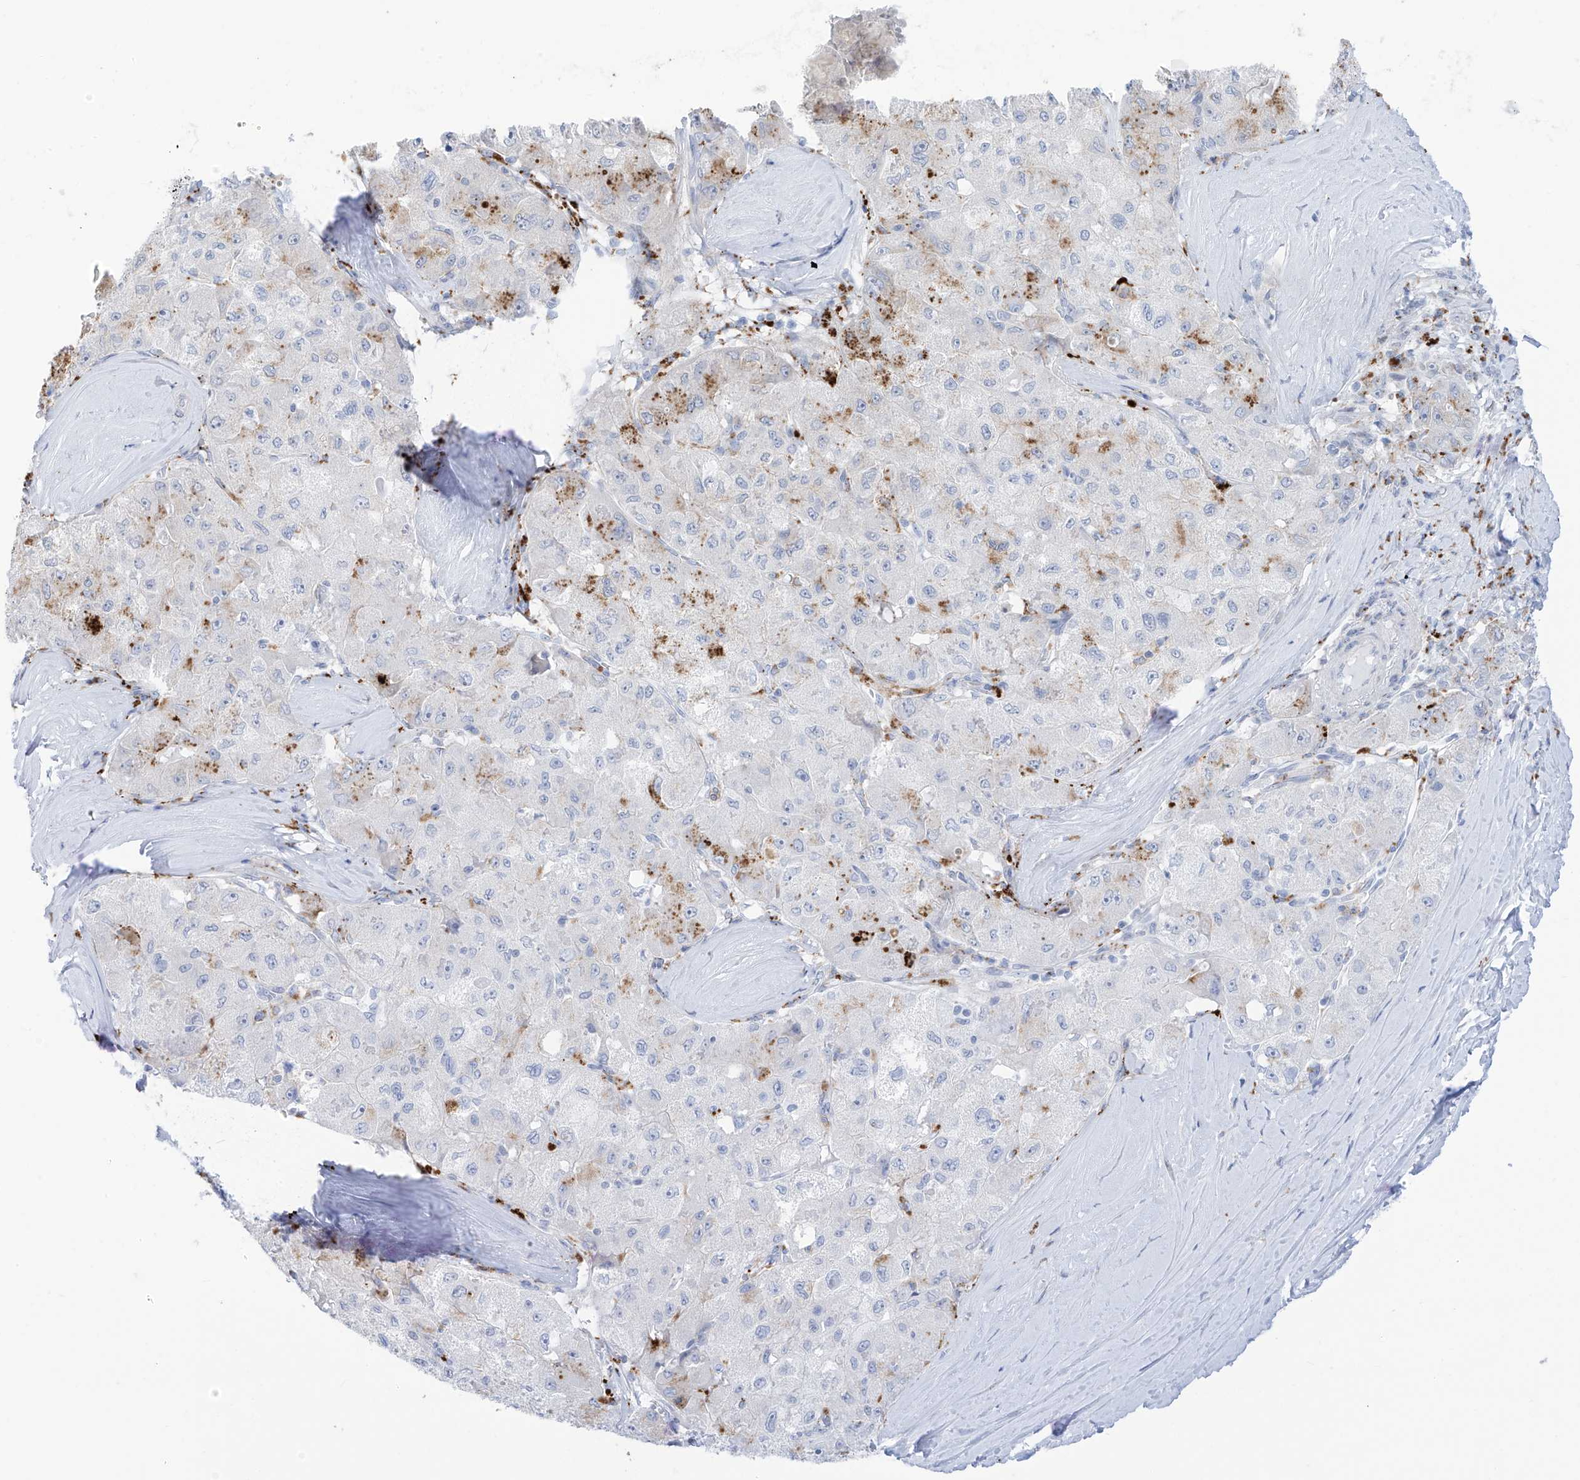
{"staining": {"intensity": "negative", "quantity": "none", "location": "none"}, "tissue": "liver cancer", "cell_type": "Tumor cells", "image_type": "cancer", "snomed": [{"axis": "morphology", "description": "Carcinoma, Hepatocellular, NOS"}, {"axis": "topography", "description": "Liver"}], "caption": "A photomicrograph of human liver cancer (hepatocellular carcinoma) is negative for staining in tumor cells.", "gene": "PSPH", "patient": {"sex": "male", "age": 80}}